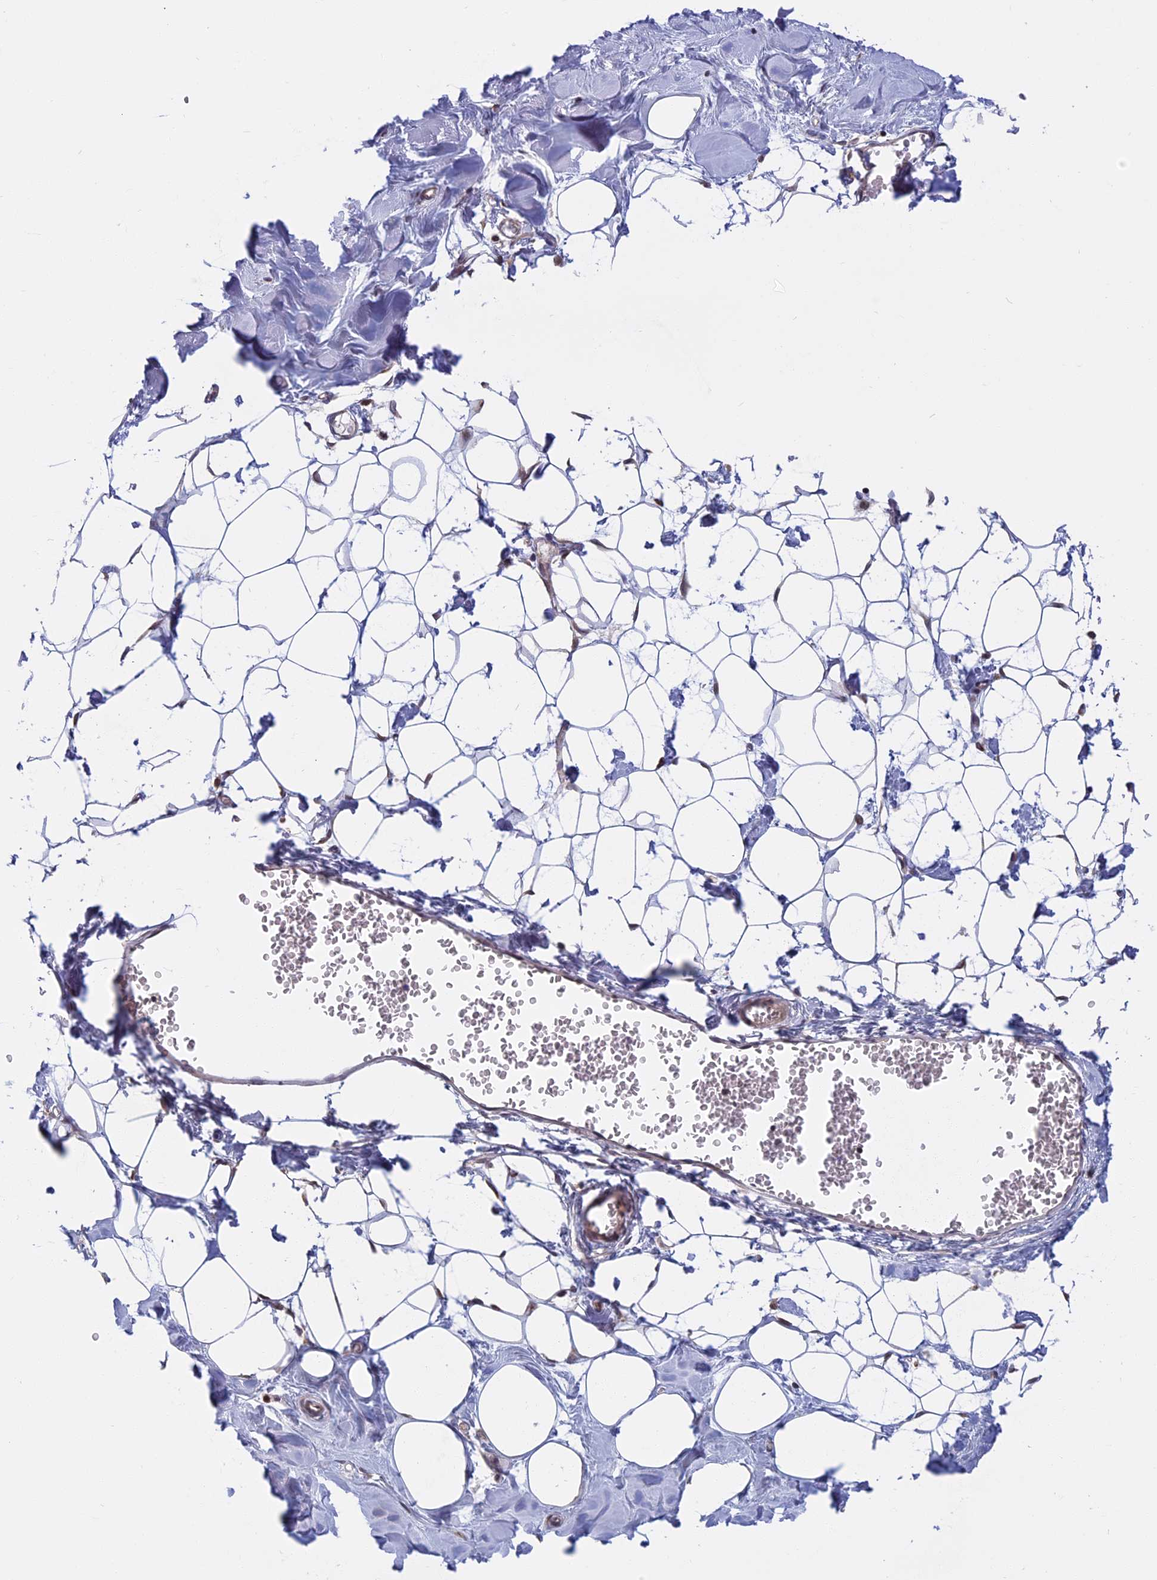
{"staining": {"intensity": "moderate", "quantity": ">75%", "location": "nuclear"}, "tissue": "breast", "cell_type": "Adipocytes", "image_type": "normal", "snomed": [{"axis": "morphology", "description": "Normal tissue, NOS"}, {"axis": "topography", "description": "Breast"}], "caption": "An immunohistochemistry (IHC) image of unremarkable tissue is shown. Protein staining in brown highlights moderate nuclear positivity in breast within adipocytes.", "gene": "CCDC113", "patient": {"sex": "female", "age": 27}}